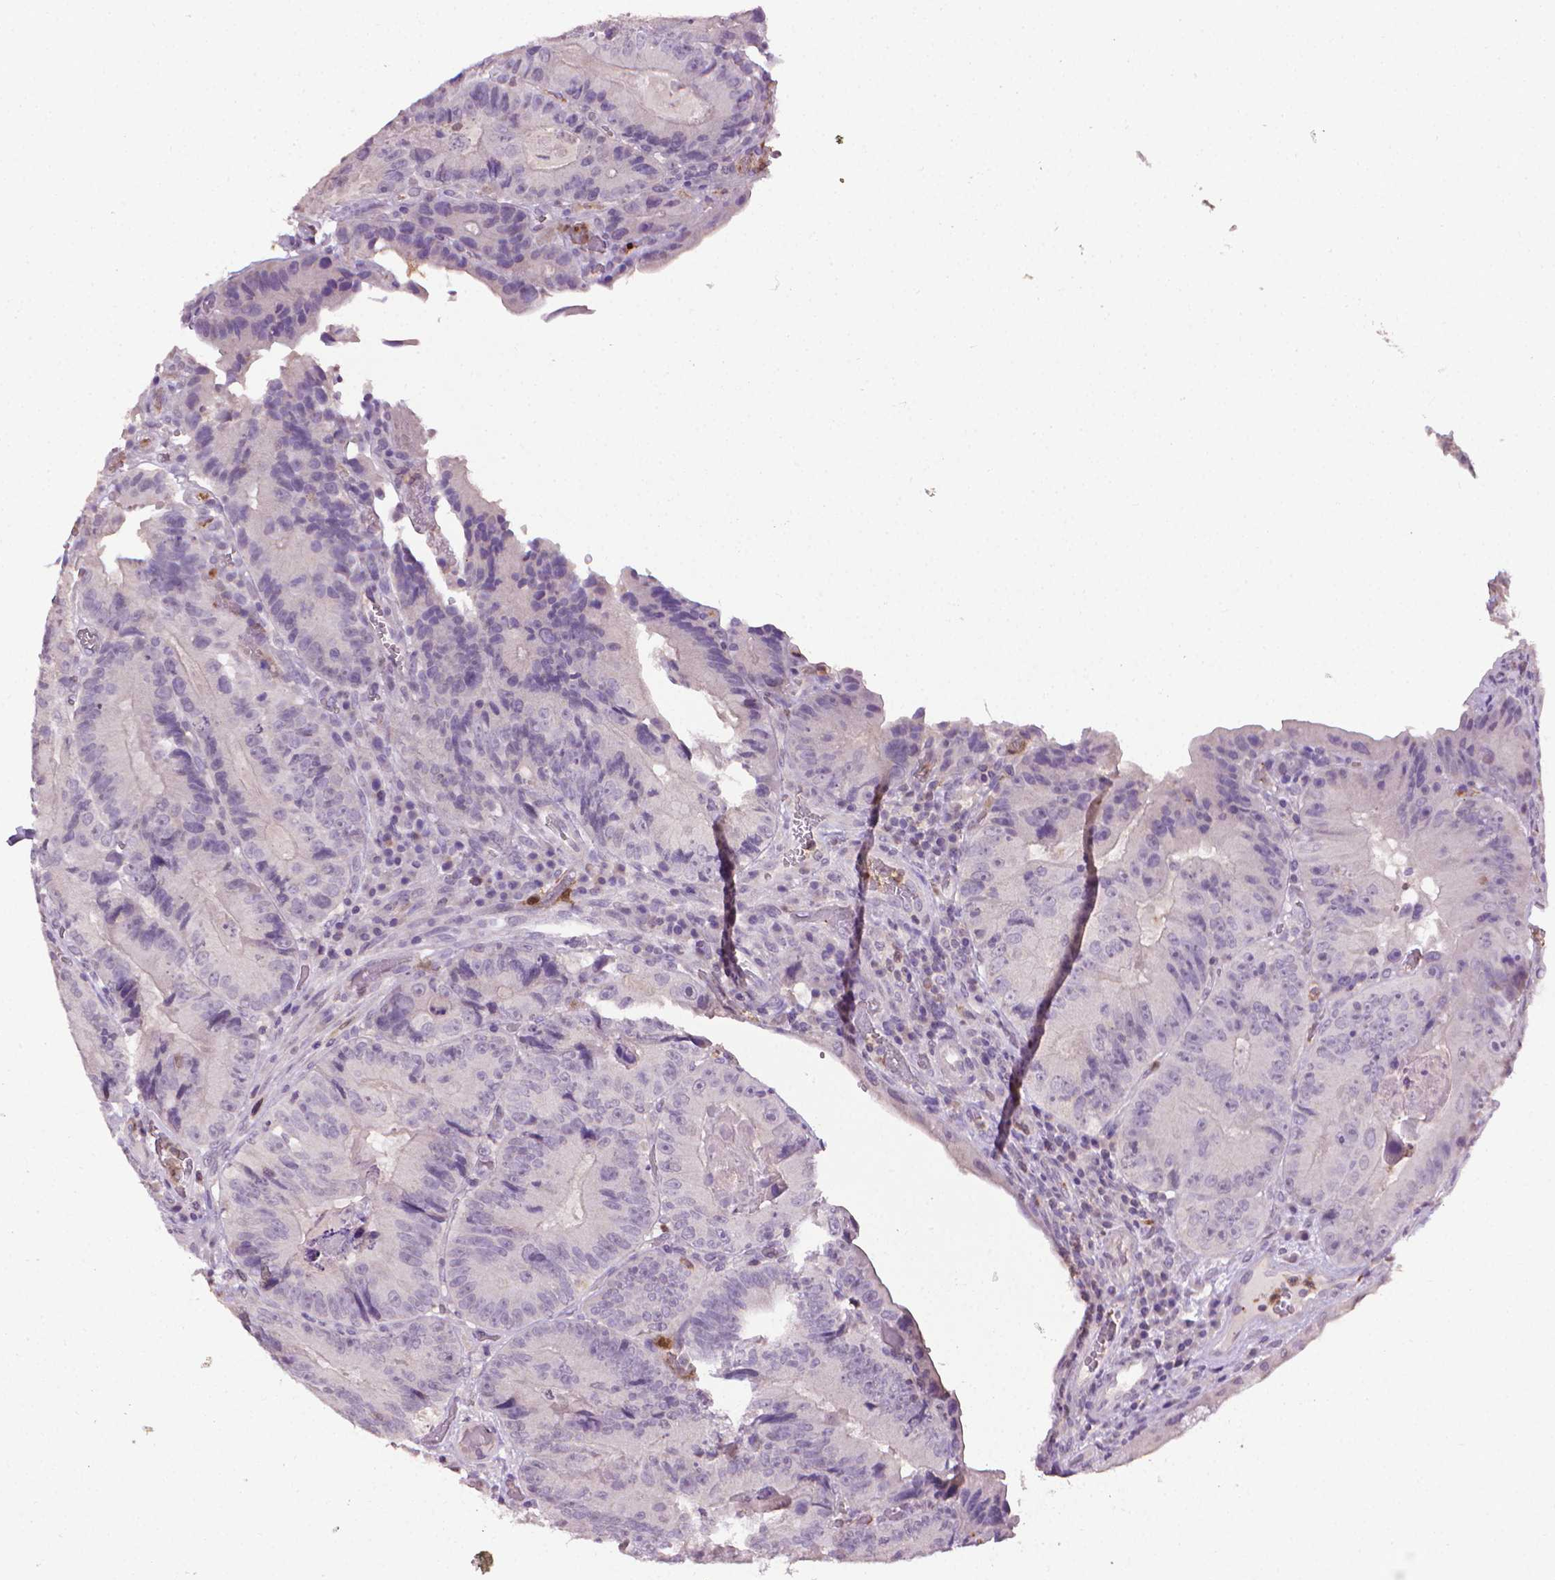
{"staining": {"intensity": "negative", "quantity": "none", "location": "none"}, "tissue": "colorectal cancer", "cell_type": "Tumor cells", "image_type": "cancer", "snomed": [{"axis": "morphology", "description": "Adenocarcinoma, NOS"}, {"axis": "topography", "description": "Colon"}], "caption": "A photomicrograph of human adenocarcinoma (colorectal) is negative for staining in tumor cells.", "gene": "CDKN2D", "patient": {"sex": "female", "age": 86}}